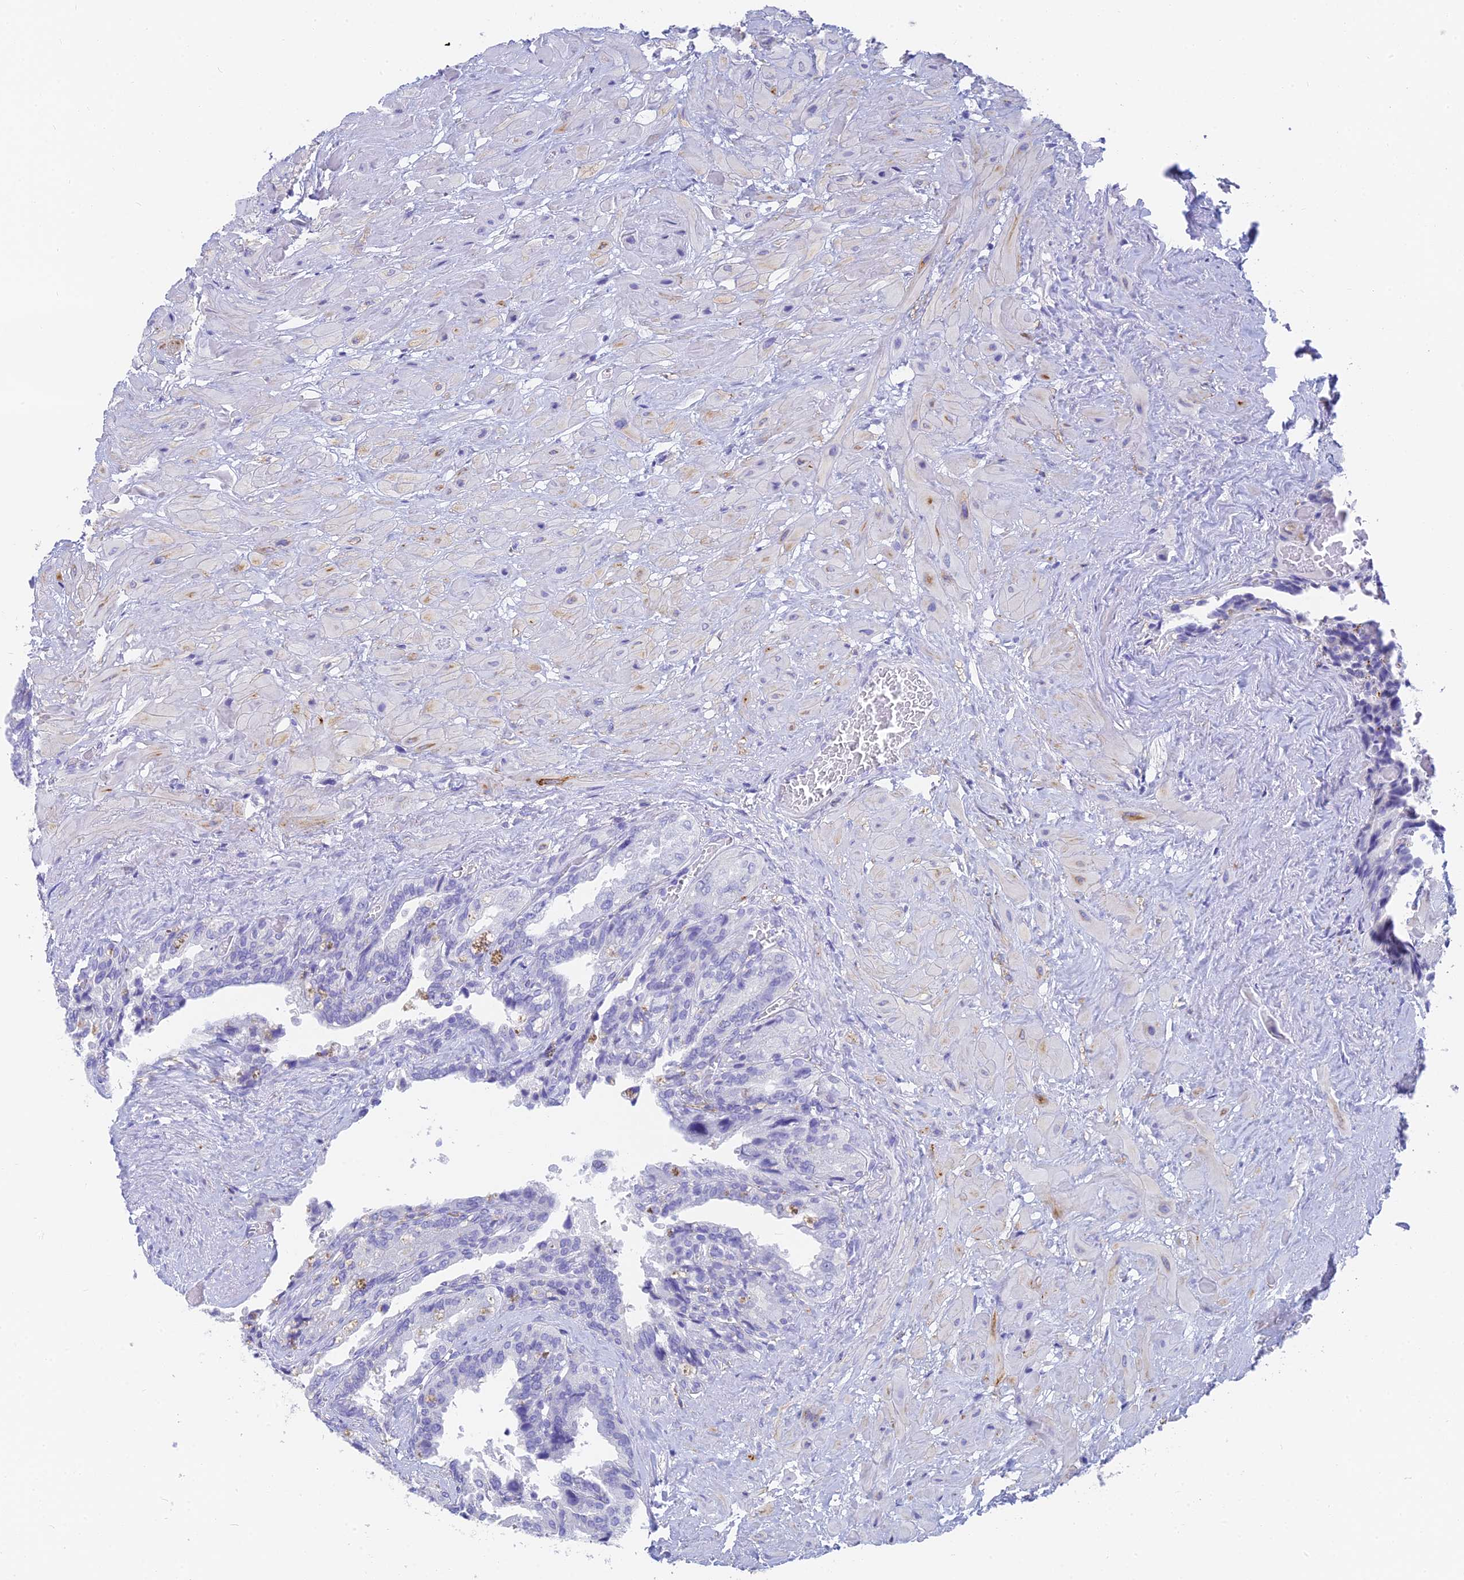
{"staining": {"intensity": "negative", "quantity": "none", "location": "none"}, "tissue": "seminal vesicle", "cell_type": "Glandular cells", "image_type": "normal", "snomed": [{"axis": "morphology", "description": "Normal tissue, NOS"}, {"axis": "topography", "description": "Seminal veicle"}, {"axis": "topography", "description": "Peripheral nerve tissue"}], "caption": "DAB immunohistochemical staining of unremarkable human seminal vesicle shows no significant positivity in glandular cells. The staining is performed using DAB brown chromogen with nuclei counter-stained in using hematoxylin.", "gene": "SLC36A2", "patient": {"sex": "male", "age": 60}}